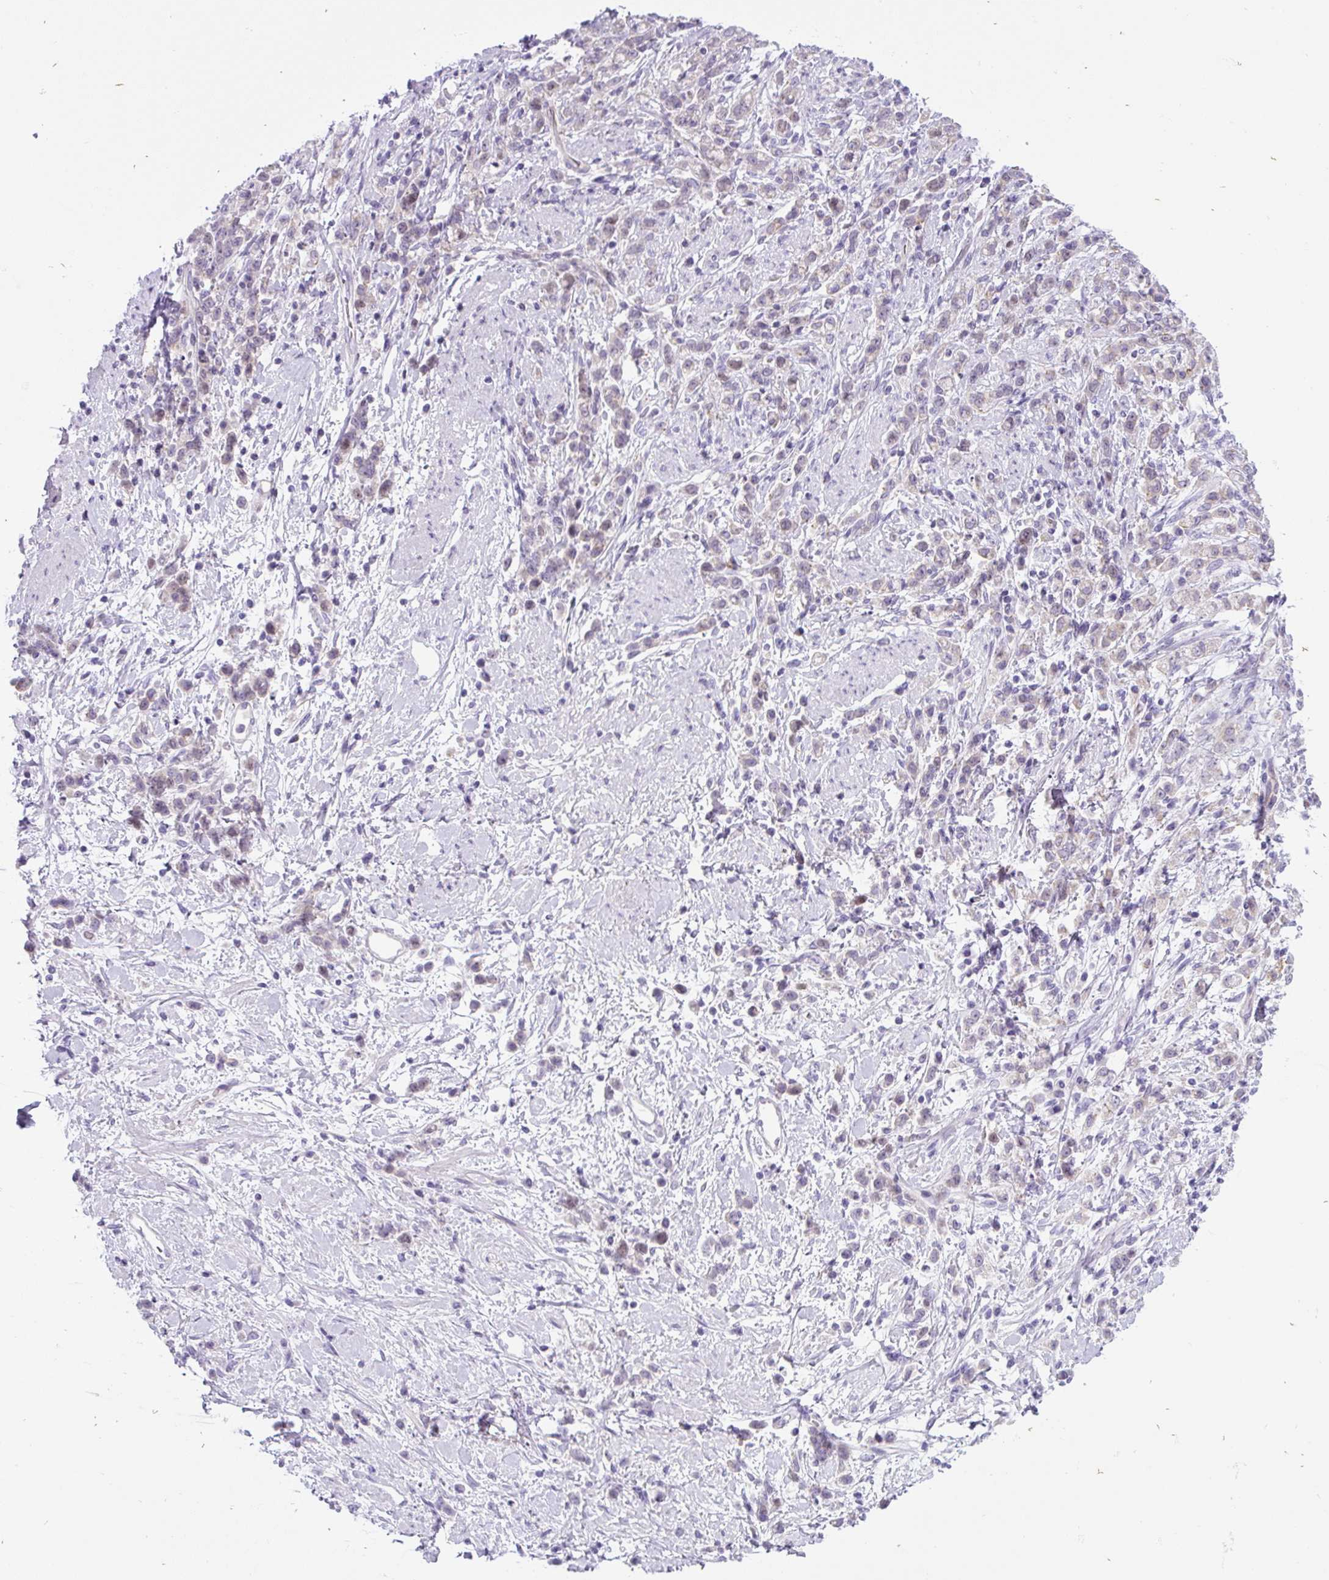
{"staining": {"intensity": "weak", "quantity": "<25%", "location": "cytoplasmic/membranous"}, "tissue": "stomach cancer", "cell_type": "Tumor cells", "image_type": "cancer", "snomed": [{"axis": "morphology", "description": "Adenocarcinoma, NOS"}, {"axis": "topography", "description": "Stomach"}], "caption": "Adenocarcinoma (stomach) was stained to show a protein in brown. There is no significant positivity in tumor cells.", "gene": "ADAMTS19", "patient": {"sex": "female", "age": 60}}